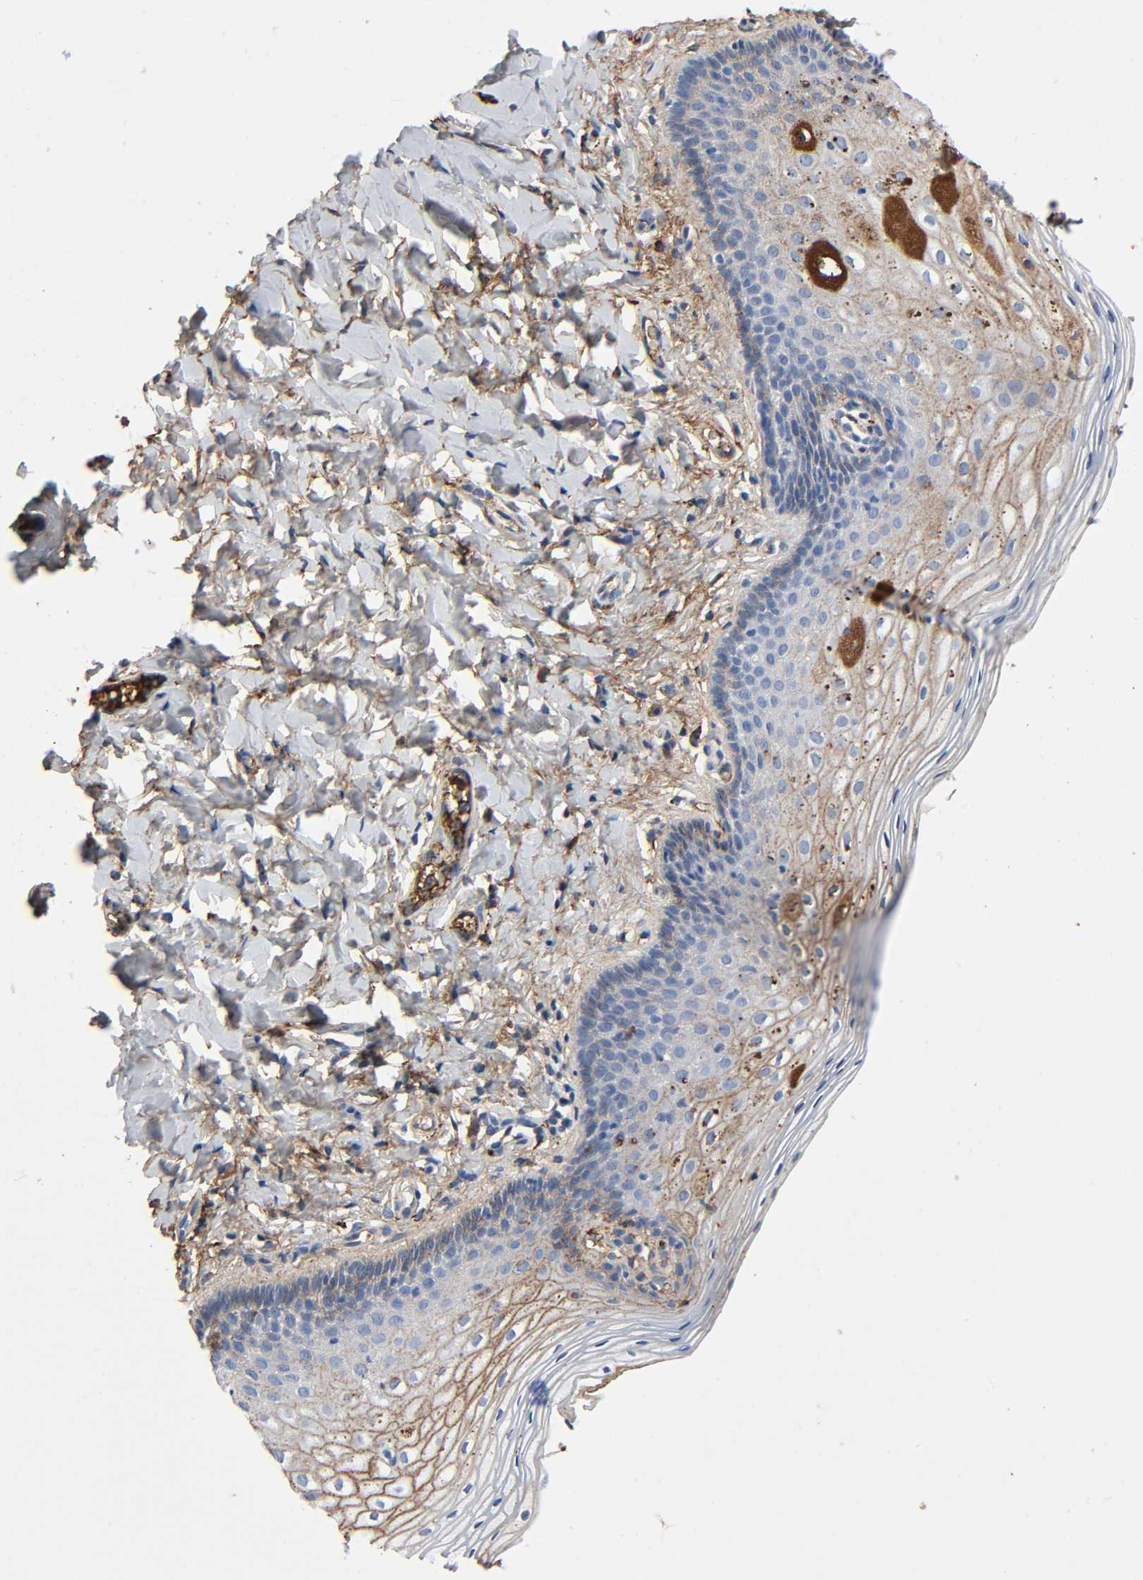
{"staining": {"intensity": "moderate", "quantity": "<25%", "location": "cytoplasmic/membranous"}, "tissue": "vagina", "cell_type": "Squamous epithelial cells", "image_type": "normal", "snomed": [{"axis": "morphology", "description": "Normal tissue, NOS"}, {"axis": "topography", "description": "Vagina"}], "caption": "The micrograph displays immunohistochemical staining of normal vagina. There is moderate cytoplasmic/membranous expression is identified in about <25% of squamous epithelial cells.", "gene": "C3", "patient": {"sex": "female", "age": 55}}